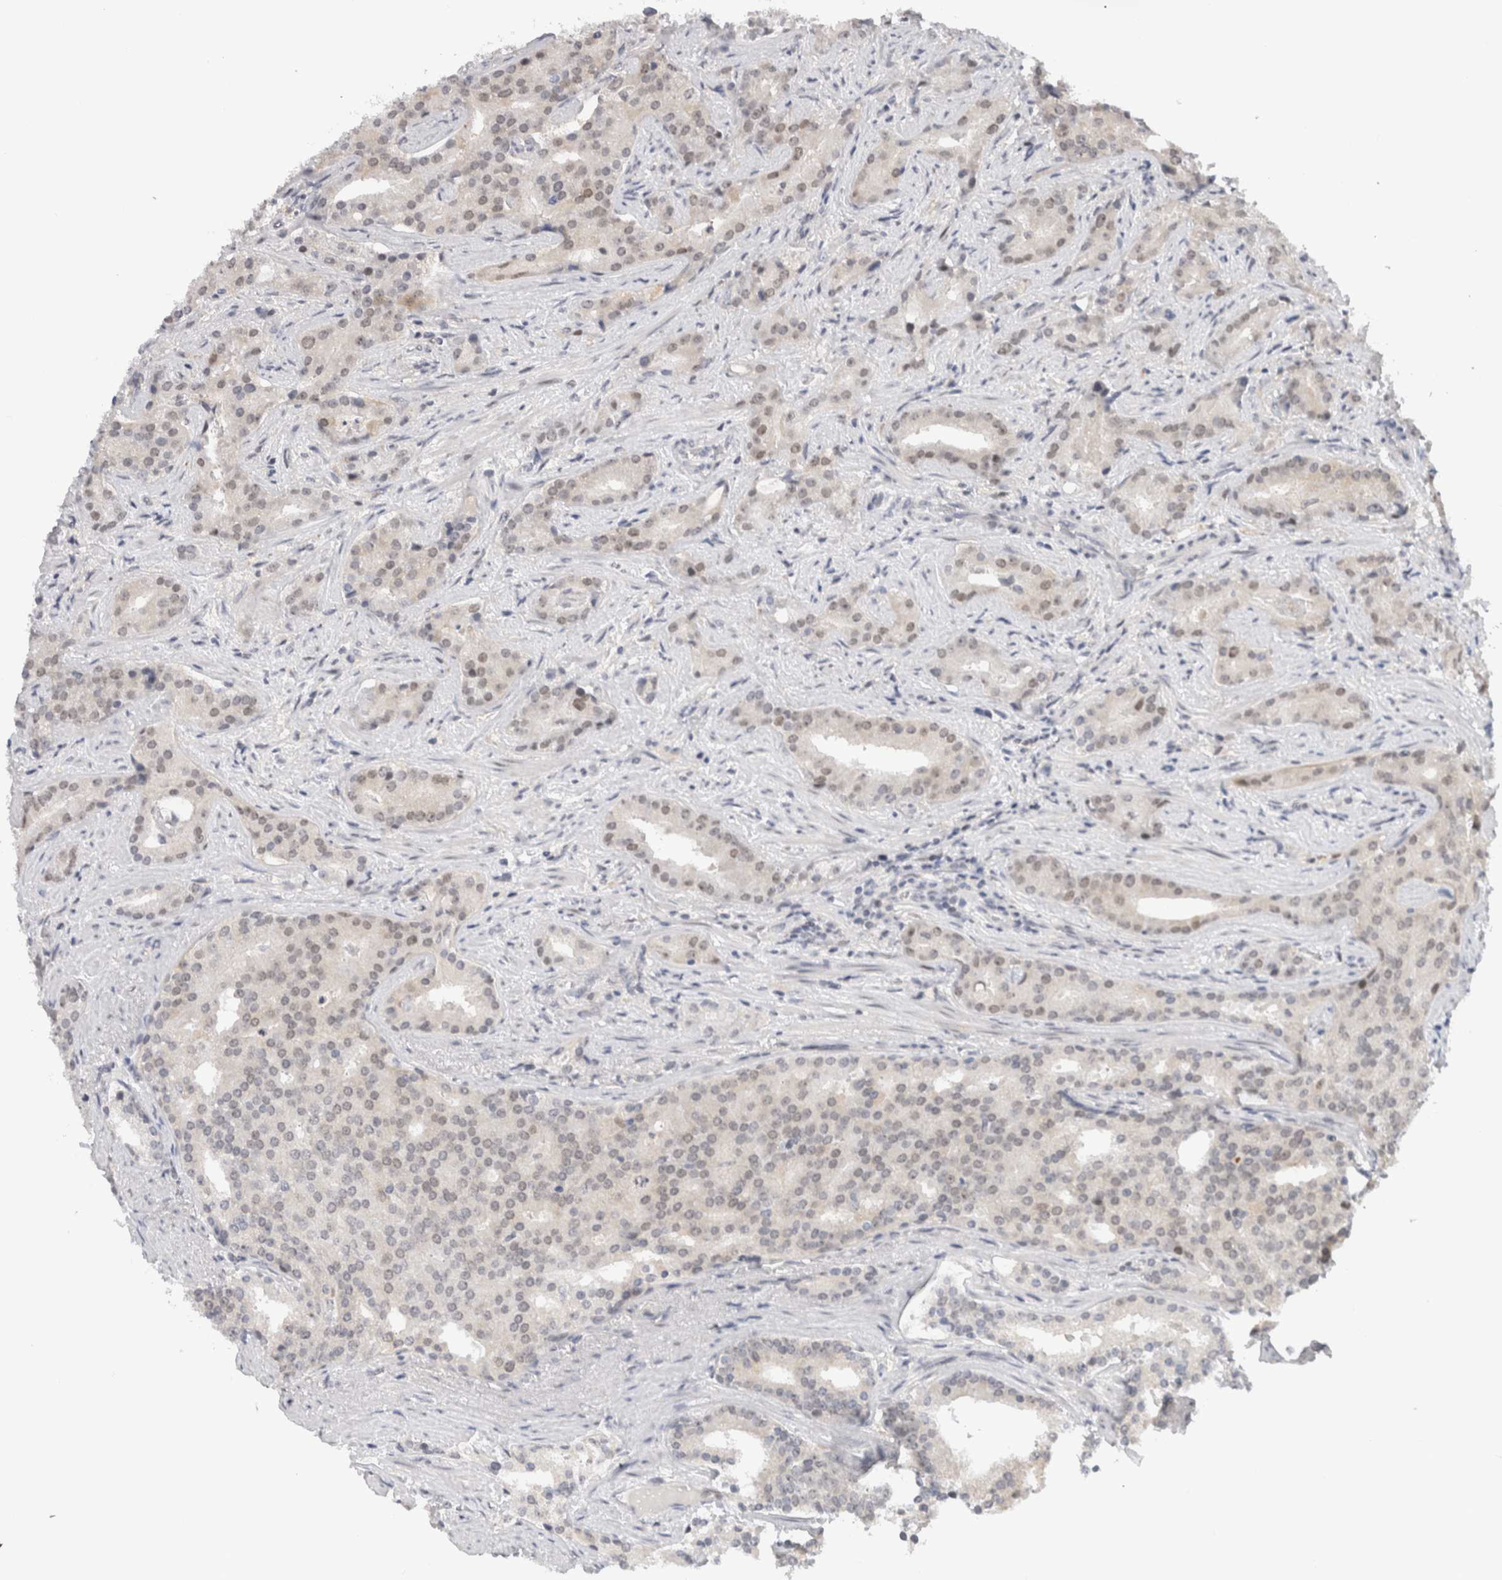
{"staining": {"intensity": "negative", "quantity": "none", "location": "none"}, "tissue": "prostate cancer", "cell_type": "Tumor cells", "image_type": "cancer", "snomed": [{"axis": "morphology", "description": "Adenocarcinoma, Low grade"}, {"axis": "topography", "description": "Prostate"}], "caption": "Immunohistochemistry (IHC) of human adenocarcinoma (low-grade) (prostate) demonstrates no expression in tumor cells.", "gene": "ZNF521", "patient": {"sex": "male", "age": 67}}